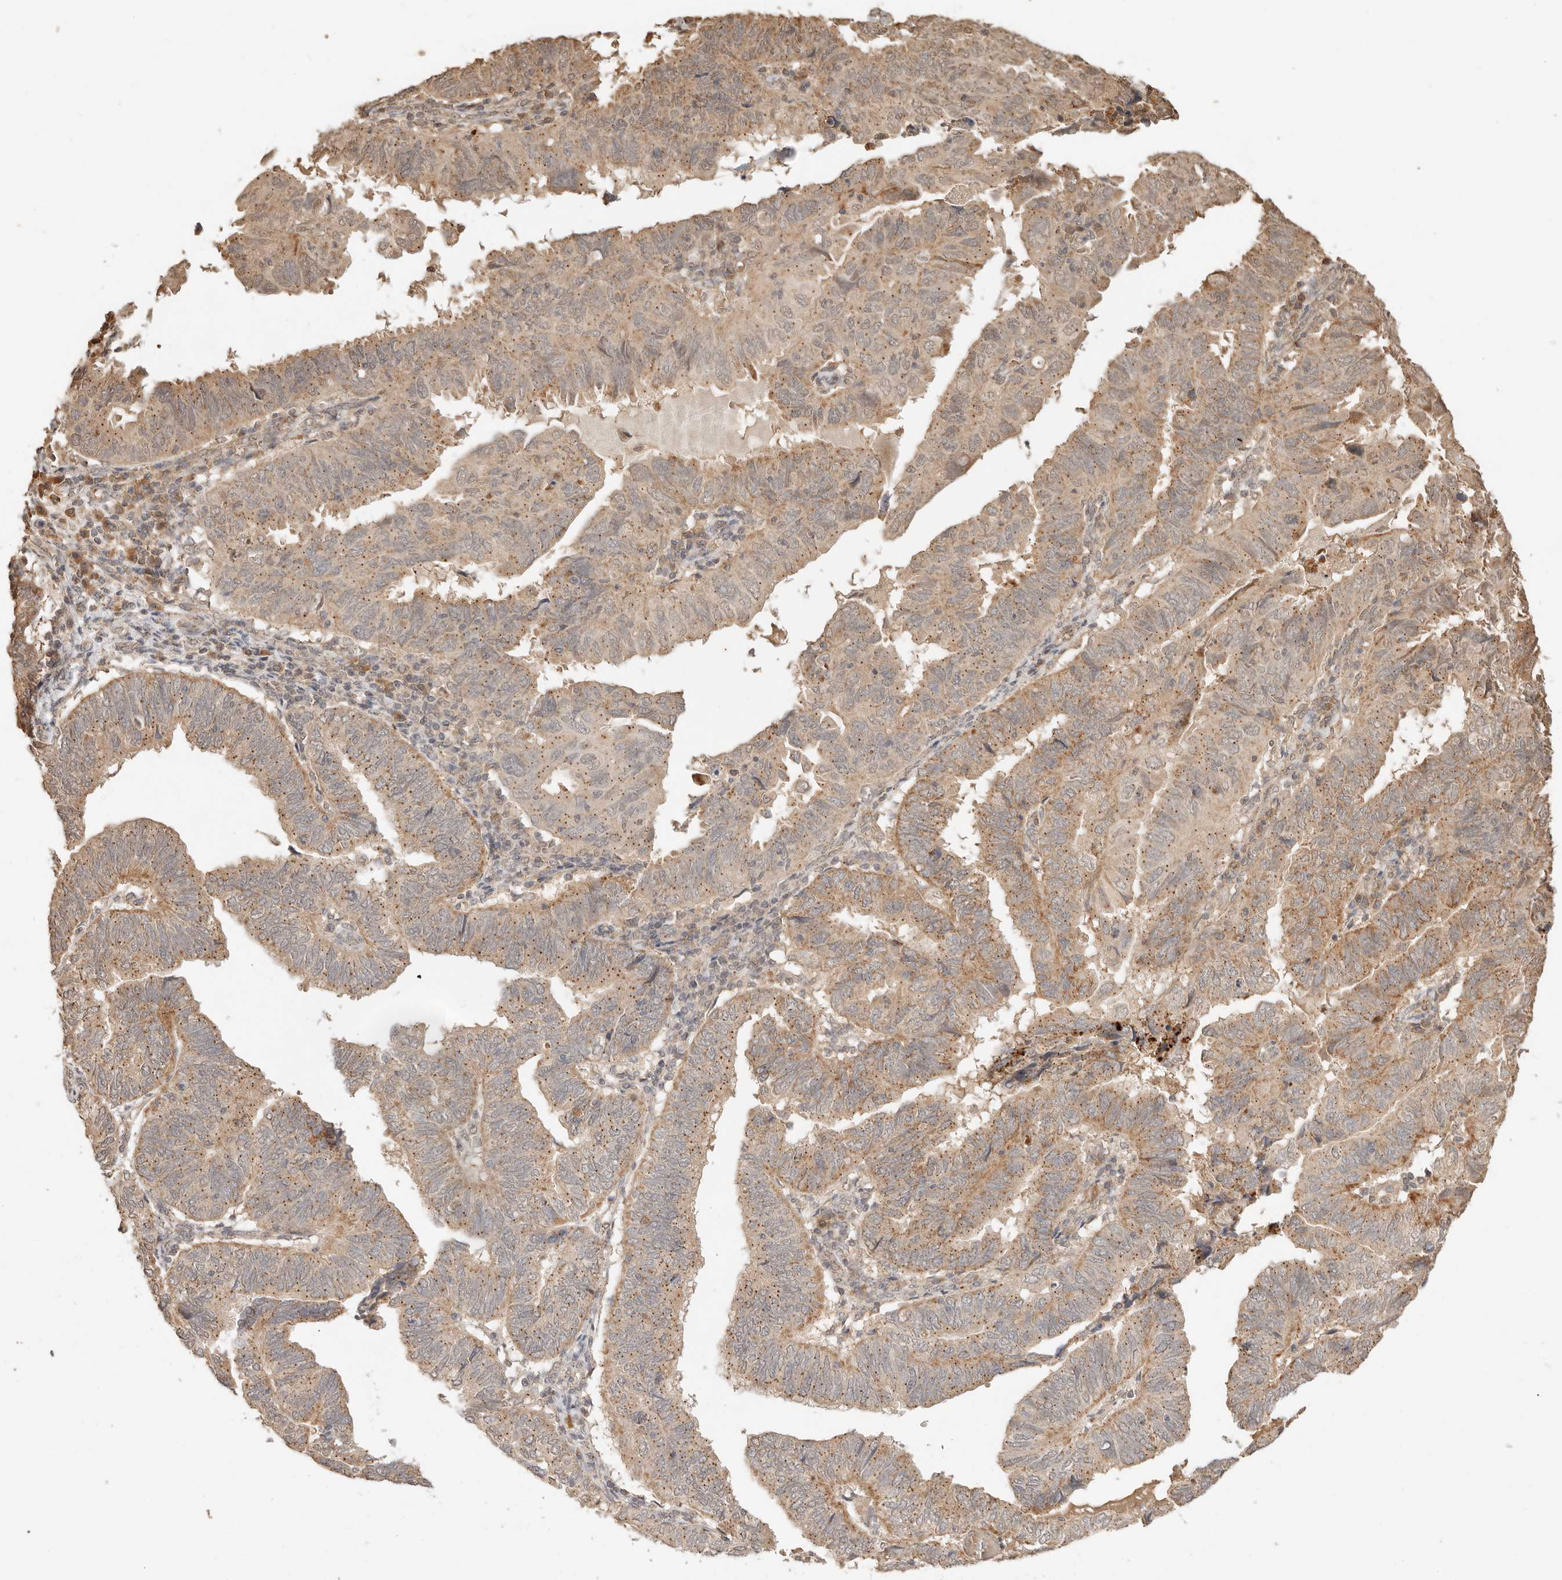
{"staining": {"intensity": "moderate", "quantity": ">75%", "location": "cytoplasmic/membranous"}, "tissue": "endometrial cancer", "cell_type": "Tumor cells", "image_type": "cancer", "snomed": [{"axis": "morphology", "description": "Adenocarcinoma, NOS"}, {"axis": "topography", "description": "Uterus"}], "caption": "Immunohistochemical staining of endometrial cancer displays medium levels of moderate cytoplasmic/membranous protein expression in about >75% of tumor cells. (Brightfield microscopy of DAB IHC at high magnification).", "gene": "LMO4", "patient": {"sex": "female", "age": 77}}